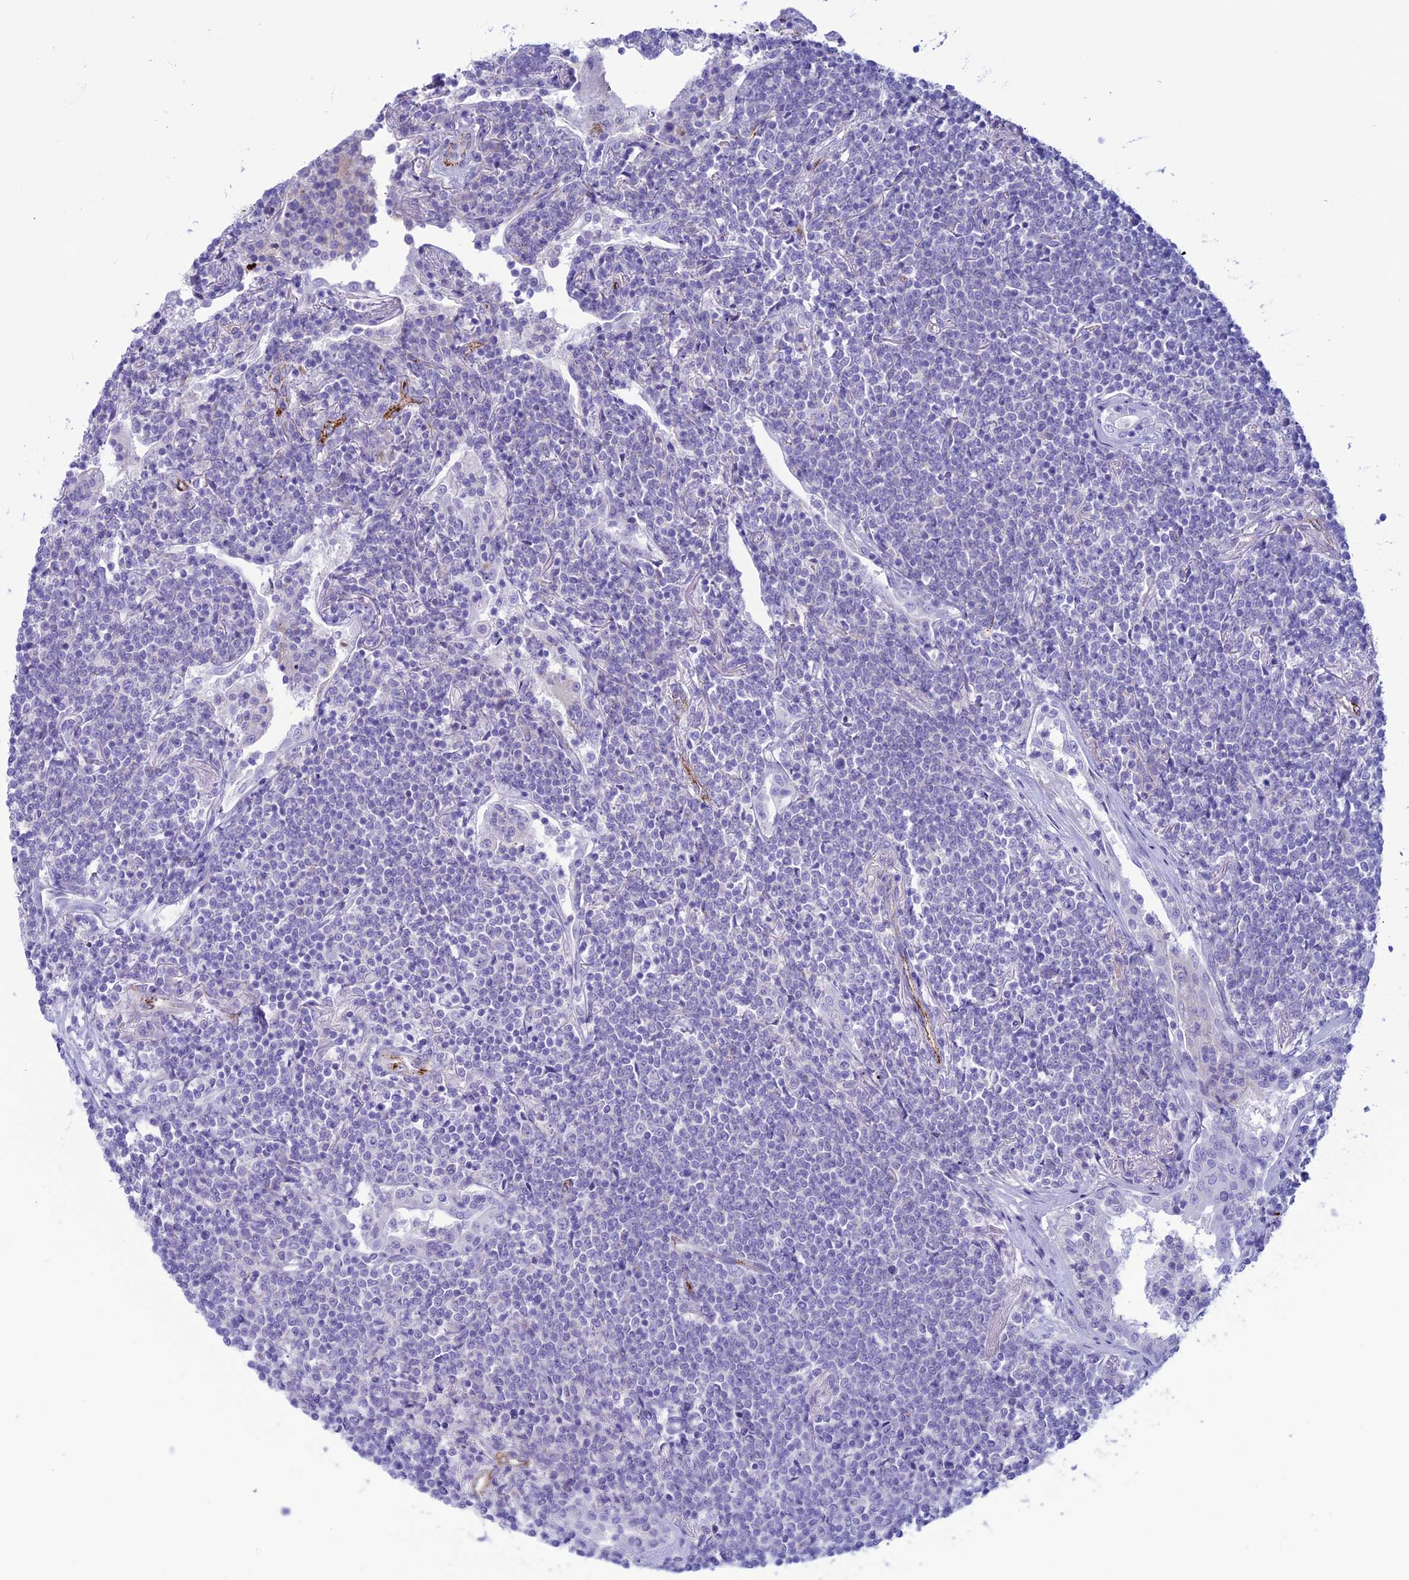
{"staining": {"intensity": "negative", "quantity": "none", "location": "none"}, "tissue": "lymphoma", "cell_type": "Tumor cells", "image_type": "cancer", "snomed": [{"axis": "morphology", "description": "Malignant lymphoma, non-Hodgkin's type, Low grade"}, {"axis": "topography", "description": "Lung"}], "caption": "Photomicrograph shows no protein staining in tumor cells of lymphoma tissue.", "gene": "CDC42EP5", "patient": {"sex": "female", "age": 71}}